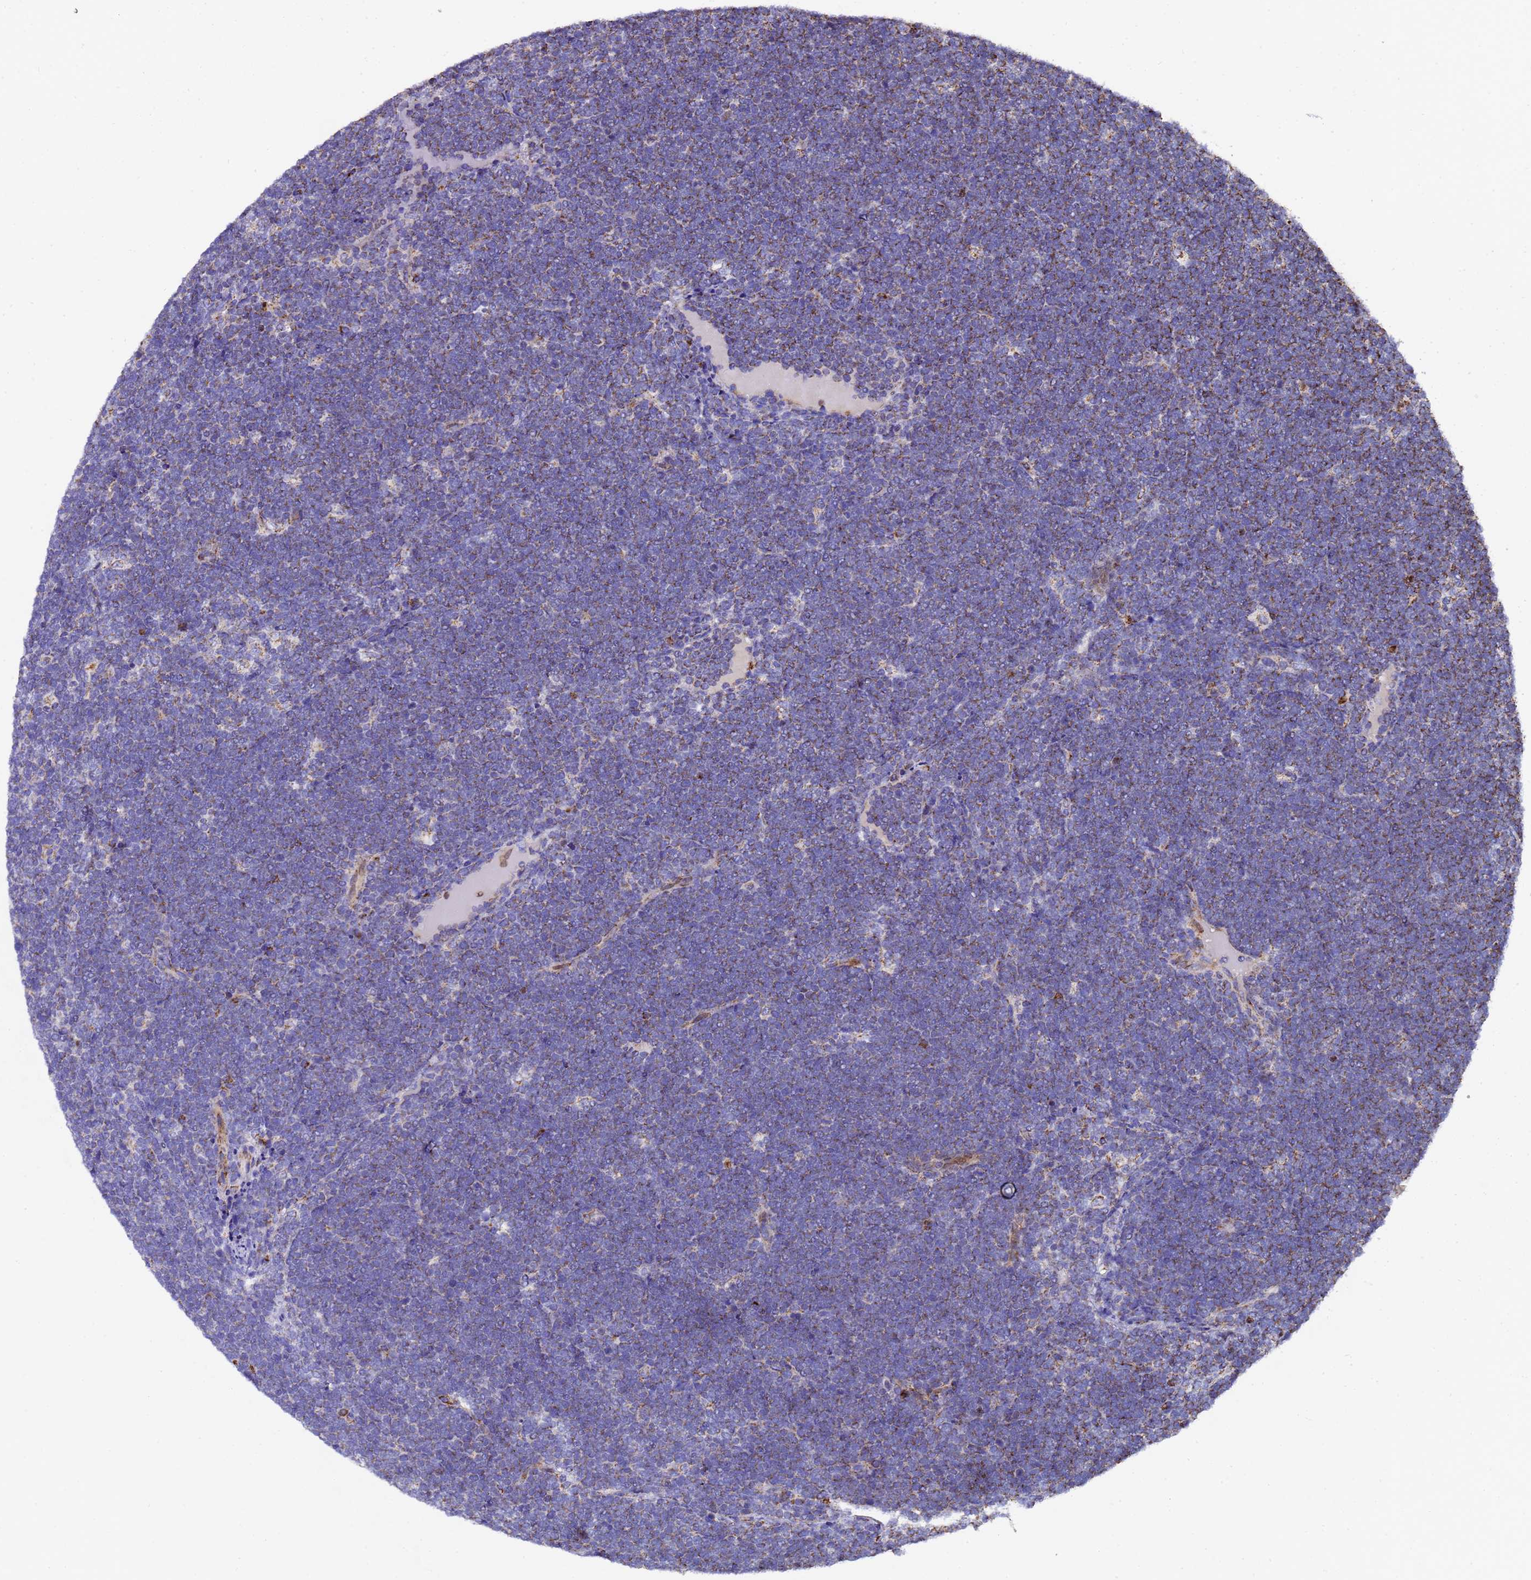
{"staining": {"intensity": "moderate", "quantity": "<25%", "location": "cytoplasmic/membranous"}, "tissue": "lymphoma", "cell_type": "Tumor cells", "image_type": "cancer", "snomed": [{"axis": "morphology", "description": "Malignant lymphoma, non-Hodgkin's type, High grade"}, {"axis": "topography", "description": "Lymph node"}], "caption": "A brown stain shows moderate cytoplasmic/membranous expression of a protein in malignant lymphoma, non-Hodgkin's type (high-grade) tumor cells.", "gene": "MRPS12", "patient": {"sex": "male", "age": 13}}